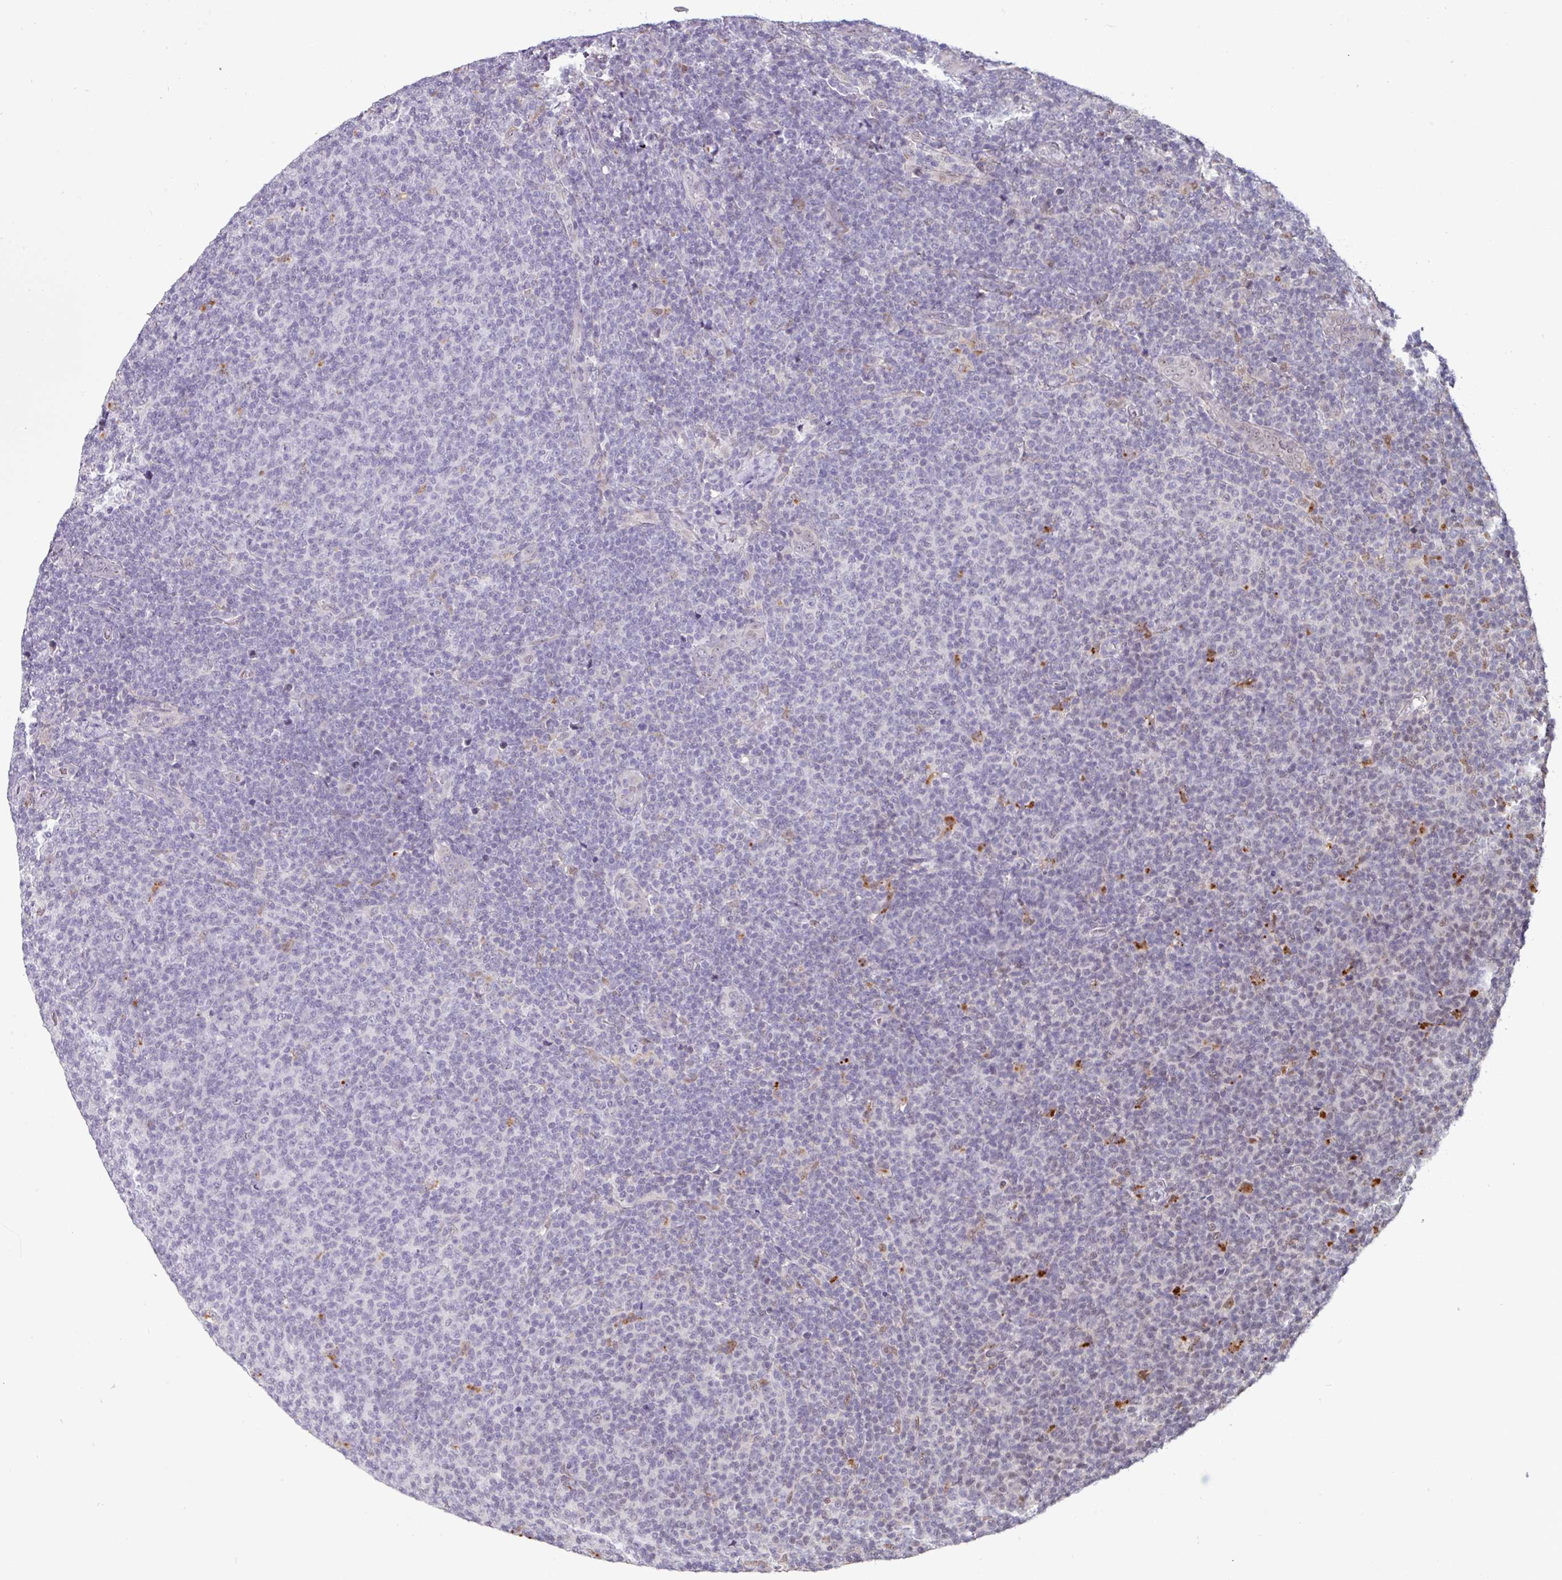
{"staining": {"intensity": "negative", "quantity": "none", "location": "none"}, "tissue": "lymphoma", "cell_type": "Tumor cells", "image_type": "cancer", "snomed": [{"axis": "morphology", "description": "Malignant lymphoma, non-Hodgkin's type, Low grade"}, {"axis": "topography", "description": "Lymph node"}], "caption": "Immunohistochemistry (IHC) of human lymphoma displays no positivity in tumor cells. (Immunohistochemistry (IHC), brightfield microscopy, high magnification).", "gene": "SWSAP1", "patient": {"sex": "male", "age": 66}}